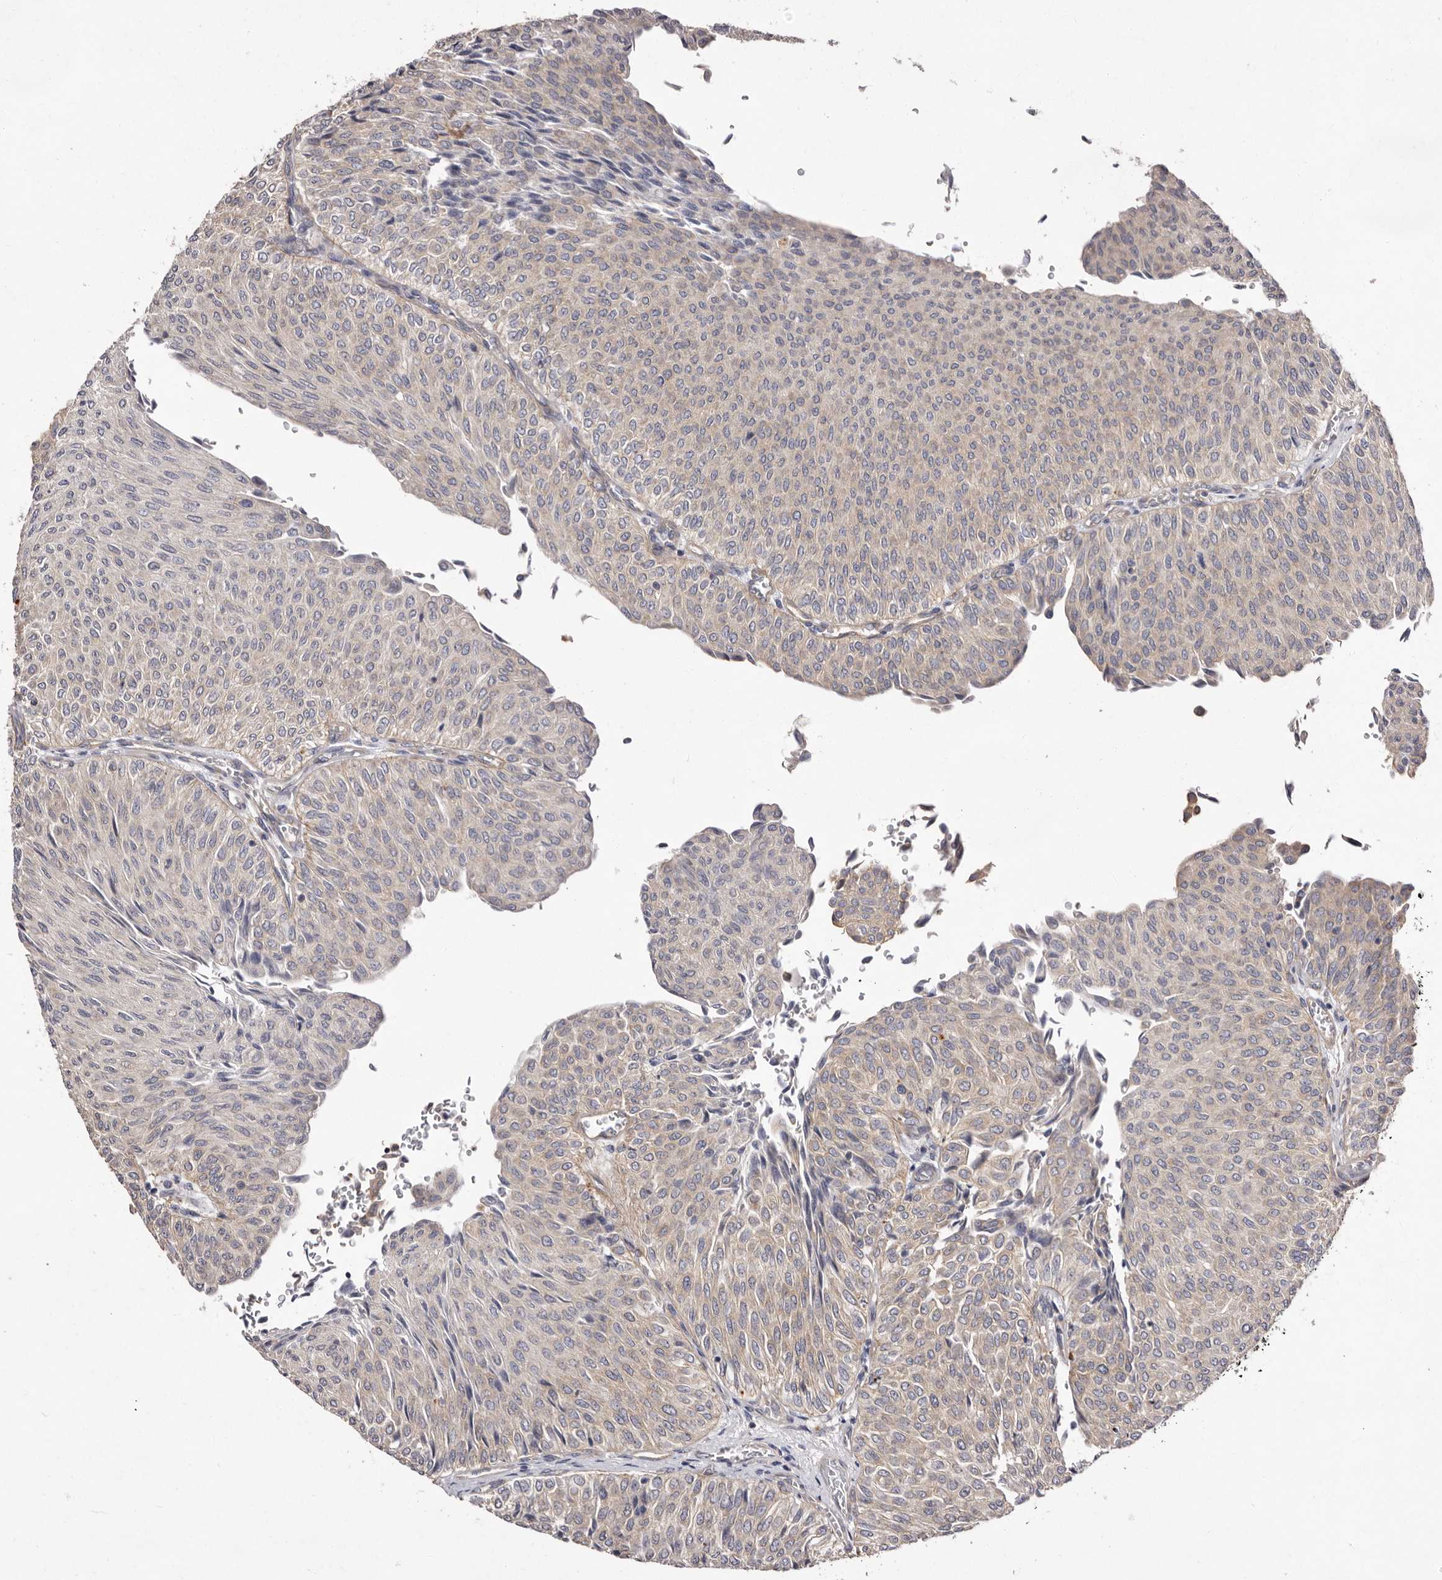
{"staining": {"intensity": "weak", "quantity": "<25%", "location": "cytoplasmic/membranous"}, "tissue": "urothelial cancer", "cell_type": "Tumor cells", "image_type": "cancer", "snomed": [{"axis": "morphology", "description": "Urothelial carcinoma, Low grade"}, {"axis": "topography", "description": "Urinary bladder"}], "caption": "This image is of low-grade urothelial carcinoma stained with immunohistochemistry (IHC) to label a protein in brown with the nuclei are counter-stained blue. There is no expression in tumor cells.", "gene": "FAM167B", "patient": {"sex": "male", "age": 78}}